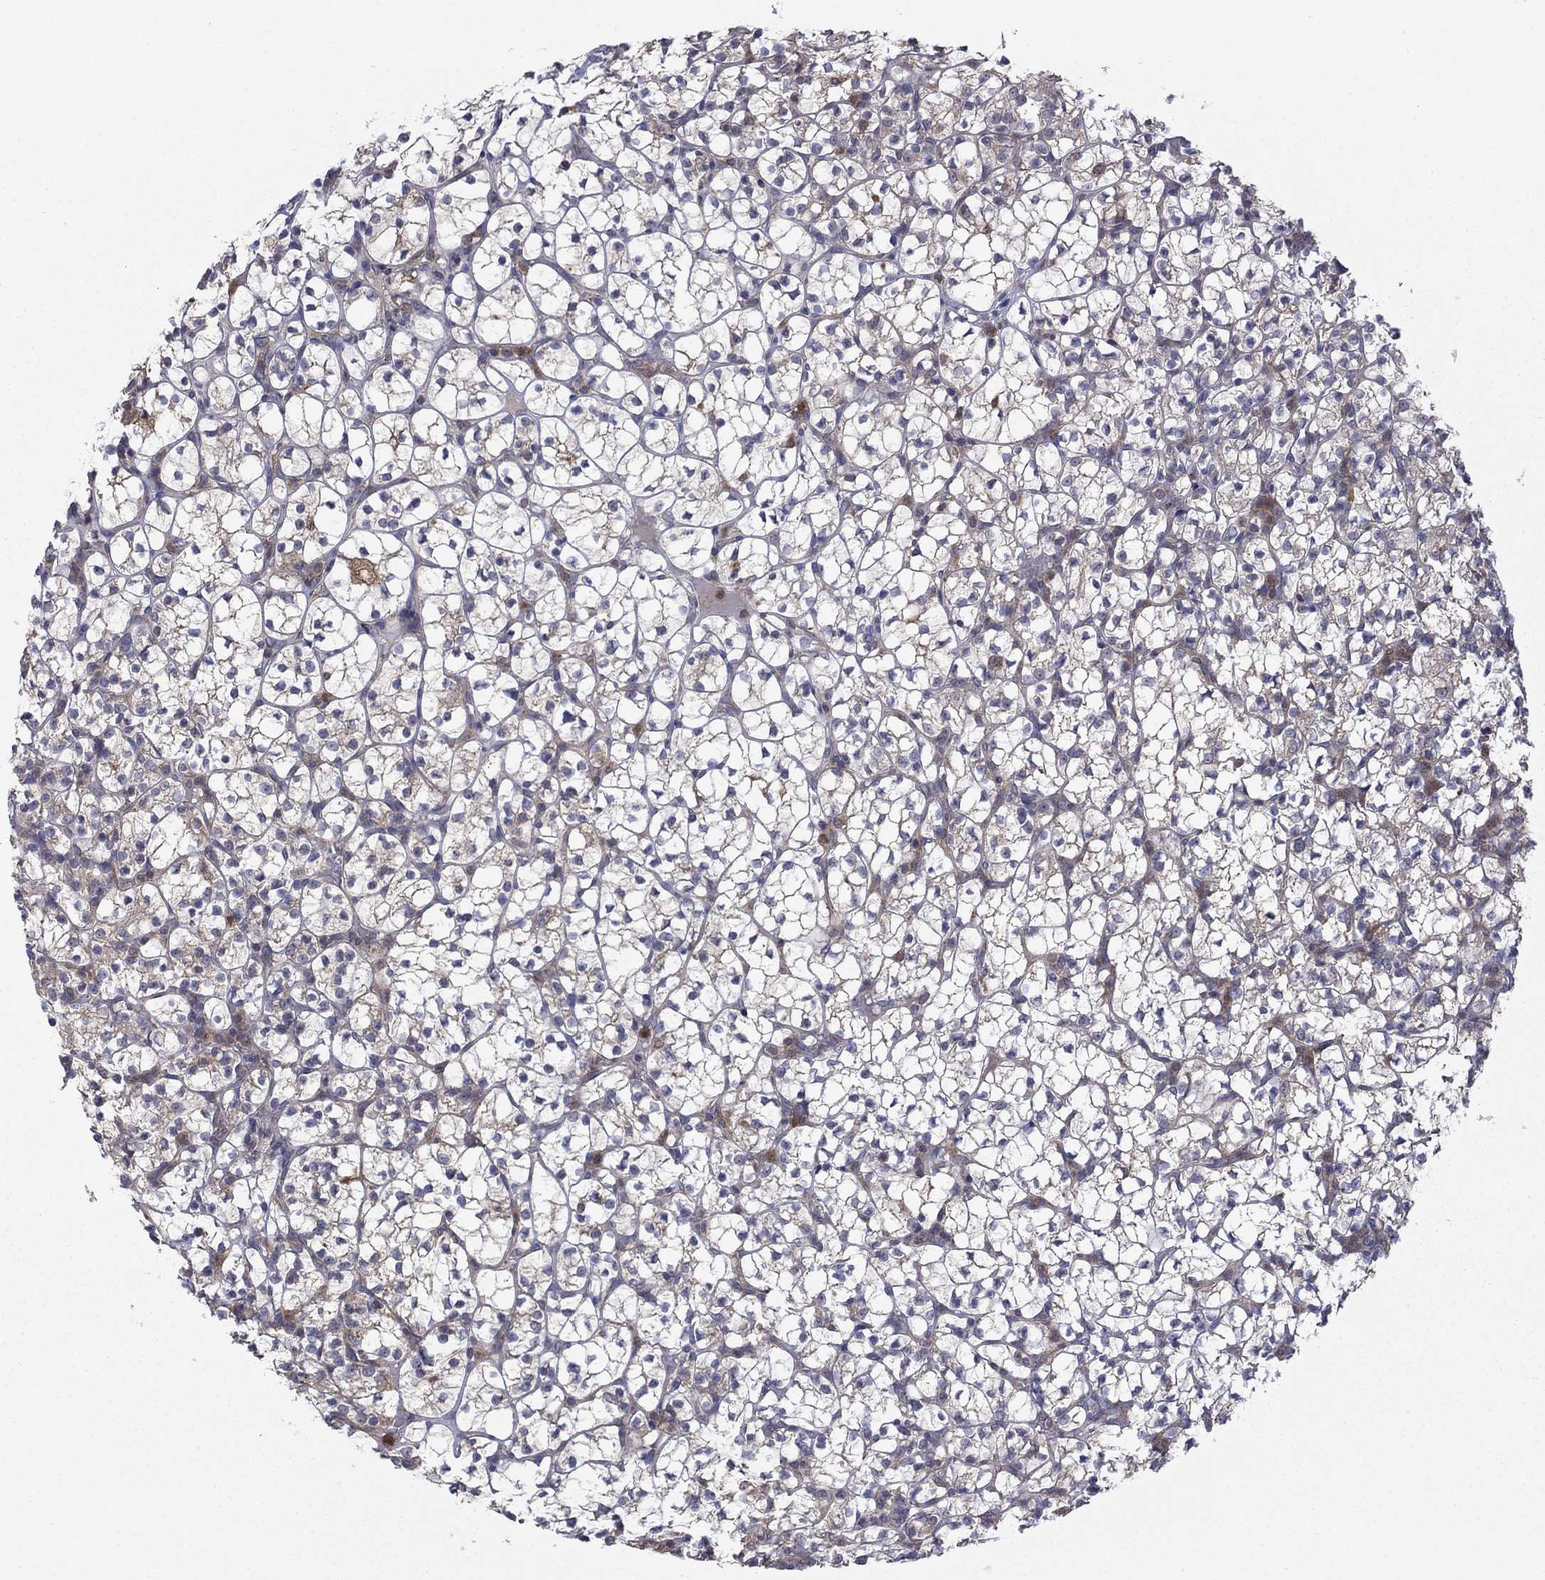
{"staining": {"intensity": "weak", "quantity": "25%-75%", "location": "cytoplasmic/membranous"}, "tissue": "renal cancer", "cell_type": "Tumor cells", "image_type": "cancer", "snomed": [{"axis": "morphology", "description": "Adenocarcinoma, NOS"}, {"axis": "topography", "description": "Kidney"}], "caption": "DAB immunohistochemical staining of adenocarcinoma (renal) demonstrates weak cytoplasmic/membranous protein expression in about 25%-75% of tumor cells. The staining was performed using DAB (3,3'-diaminobenzidine) to visualize the protein expression in brown, while the nuclei were stained in blue with hematoxylin (Magnification: 20x).", "gene": "DOP1B", "patient": {"sex": "female", "age": 89}}